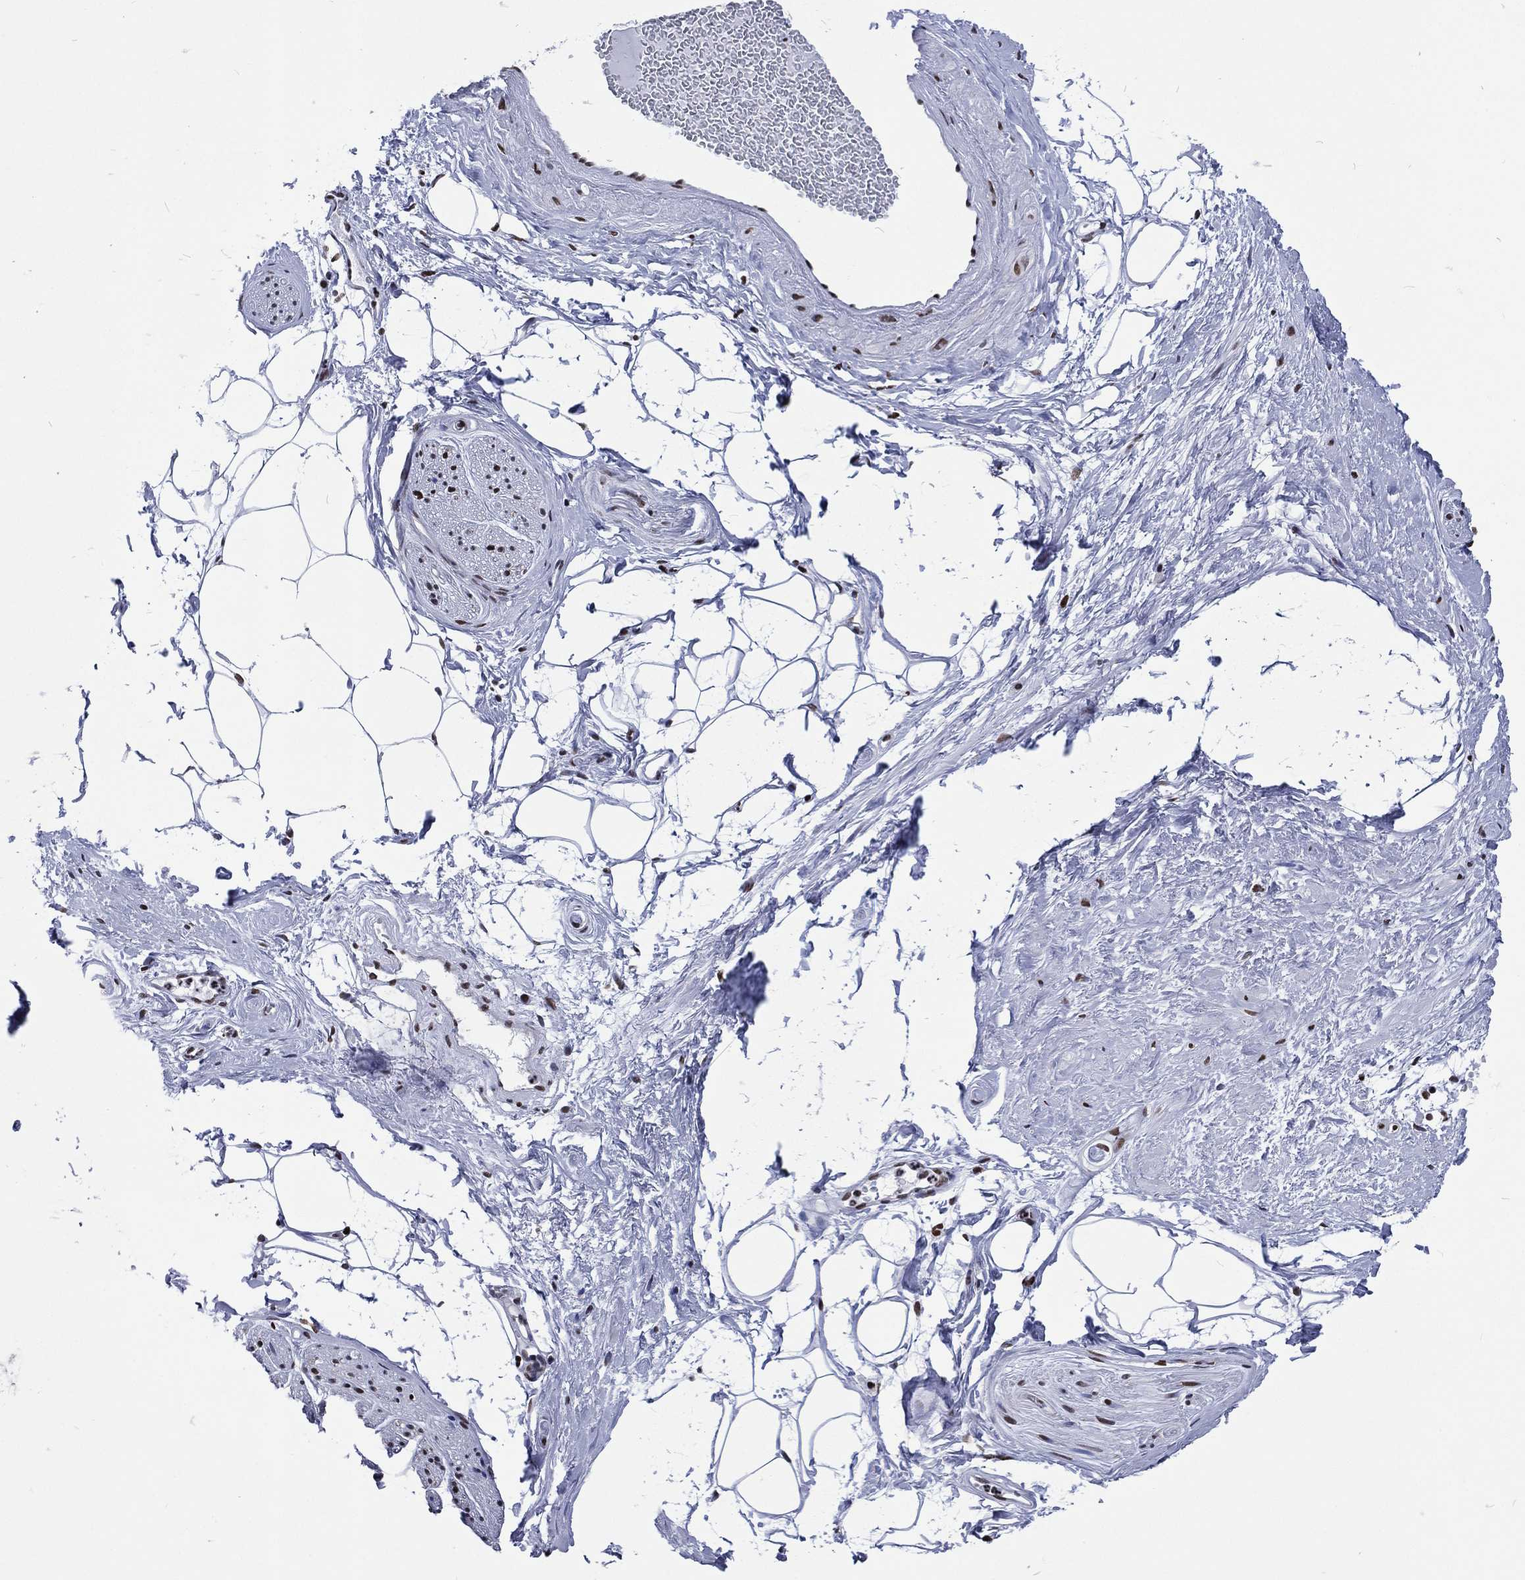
{"staining": {"intensity": "negative", "quantity": "none", "location": "none"}, "tissue": "adipose tissue", "cell_type": "Adipocytes", "image_type": "normal", "snomed": [{"axis": "morphology", "description": "Normal tissue, NOS"}, {"axis": "topography", "description": "Prostate"}, {"axis": "topography", "description": "Peripheral nerve tissue"}], "caption": "This is an IHC histopathology image of unremarkable human adipose tissue. There is no staining in adipocytes.", "gene": "RETREG2", "patient": {"sex": "male", "age": 57}}